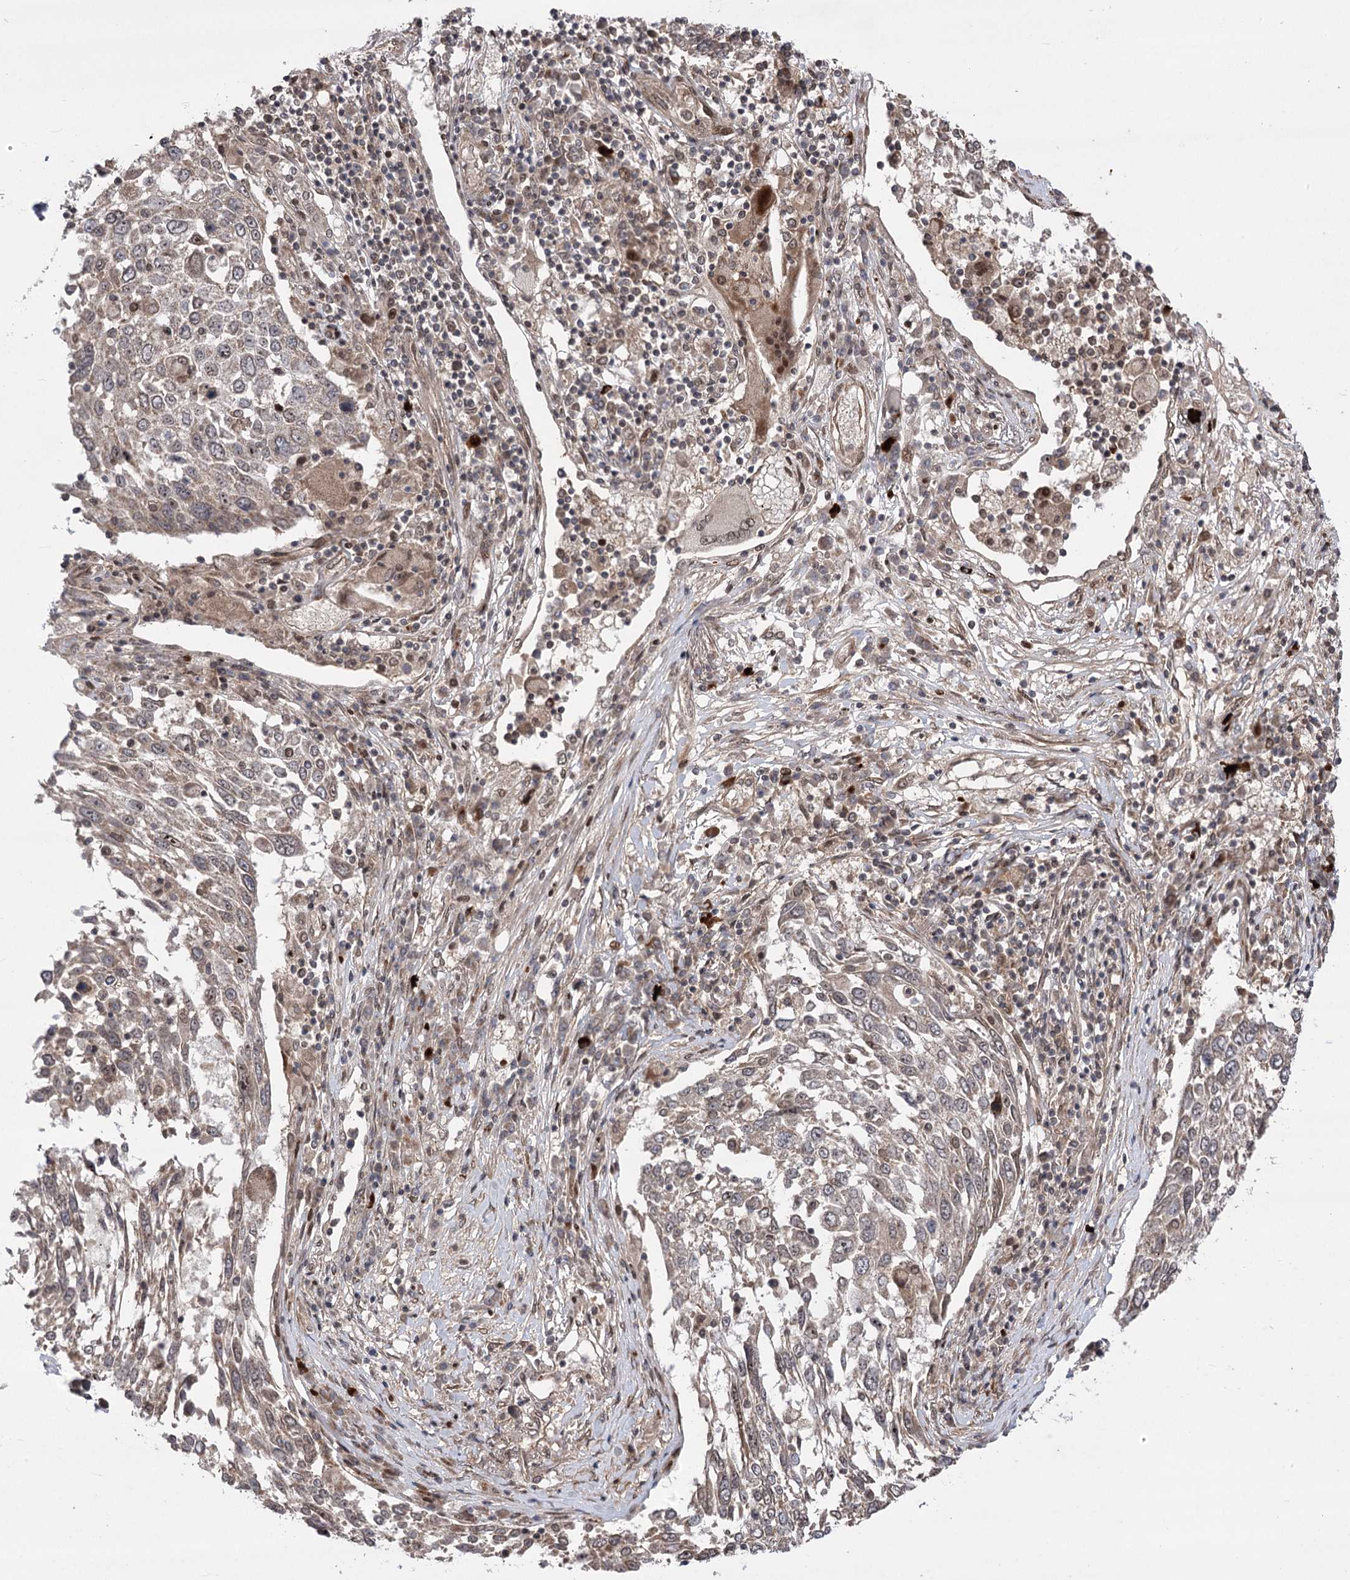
{"staining": {"intensity": "weak", "quantity": "<25%", "location": "cytoplasmic/membranous"}, "tissue": "lung cancer", "cell_type": "Tumor cells", "image_type": "cancer", "snomed": [{"axis": "morphology", "description": "Squamous cell carcinoma, NOS"}, {"axis": "topography", "description": "Lung"}], "caption": "Tumor cells are negative for brown protein staining in lung squamous cell carcinoma.", "gene": "TENM2", "patient": {"sex": "male", "age": 65}}